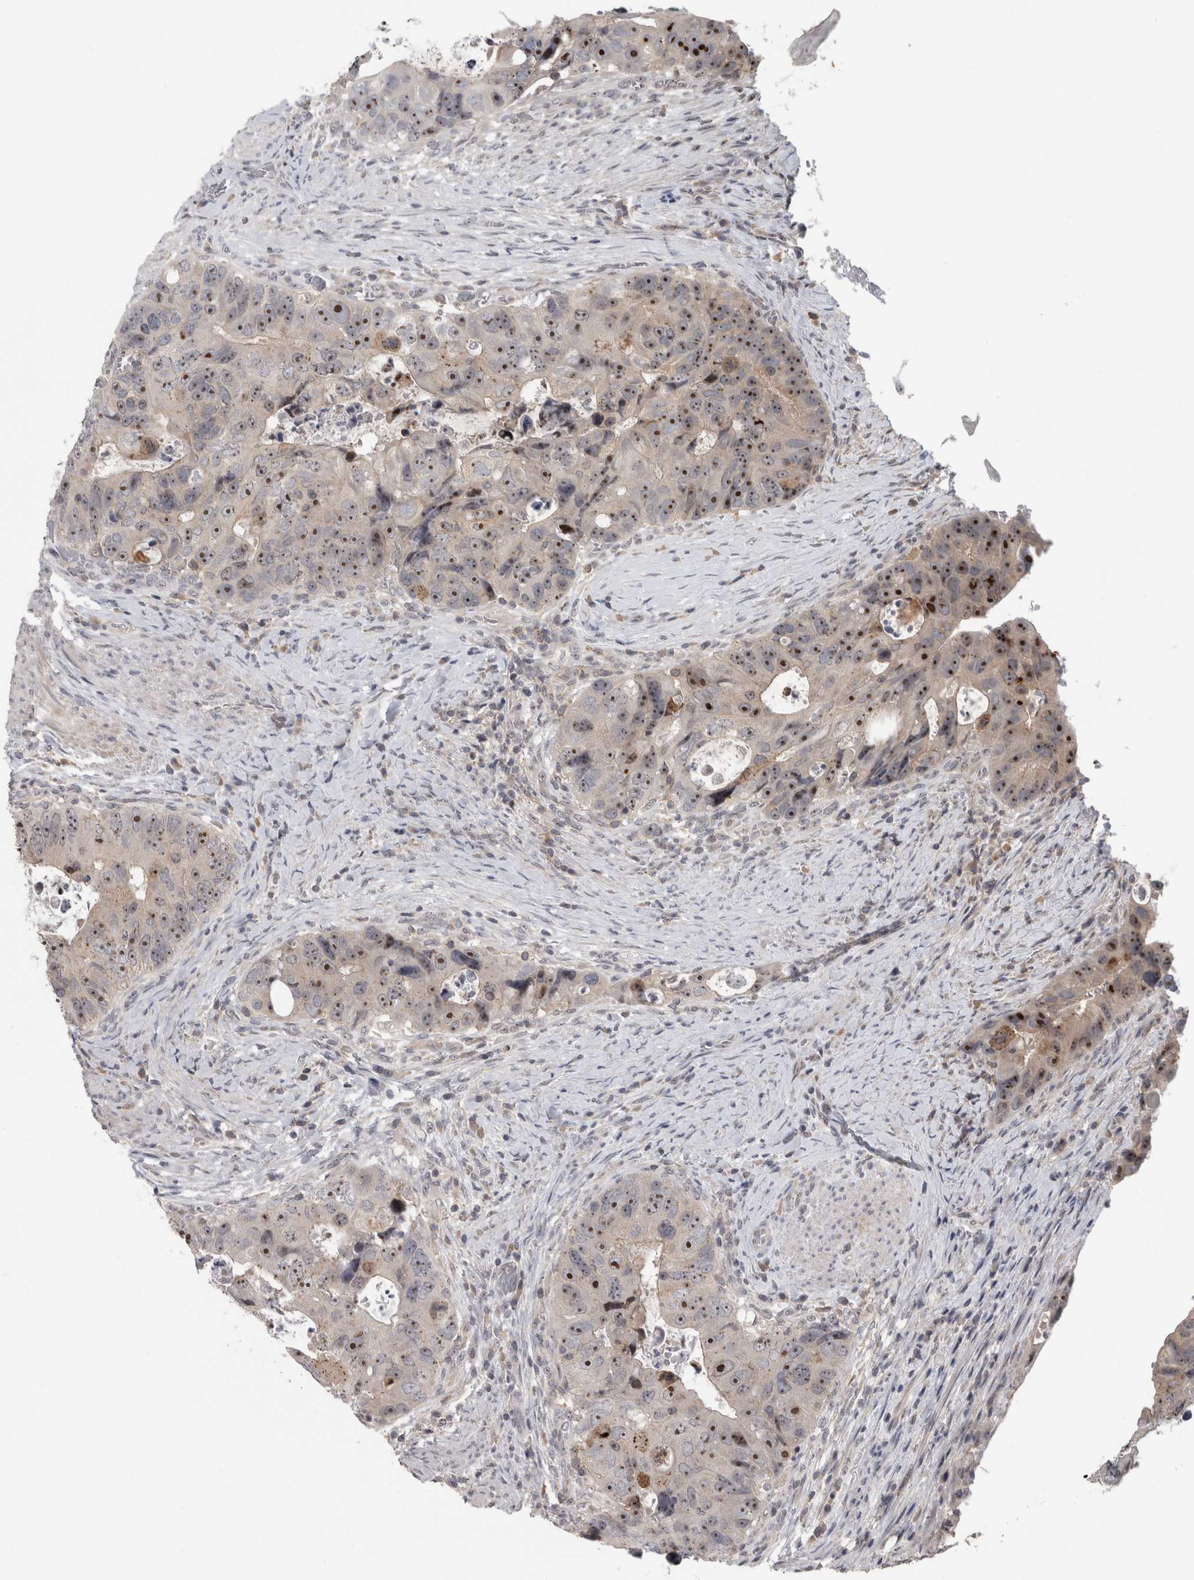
{"staining": {"intensity": "strong", "quantity": ">75%", "location": "nuclear"}, "tissue": "colorectal cancer", "cell_type": "Tumor cells", "image_type": "cancer", "snomed": [{"axis": "morphology", "description": "Adenocarcinoma, NOS"}, {"axis": "topography", "description": "Rectum"}], "caption": "Protein staining of colorectal cancer (adenocarcinoma) tissue demonstrates strong nuclear expression in approximately >75% of tumor cells.", "gene": "RBM28", "patient": {"sex": "male", "age": 59}}